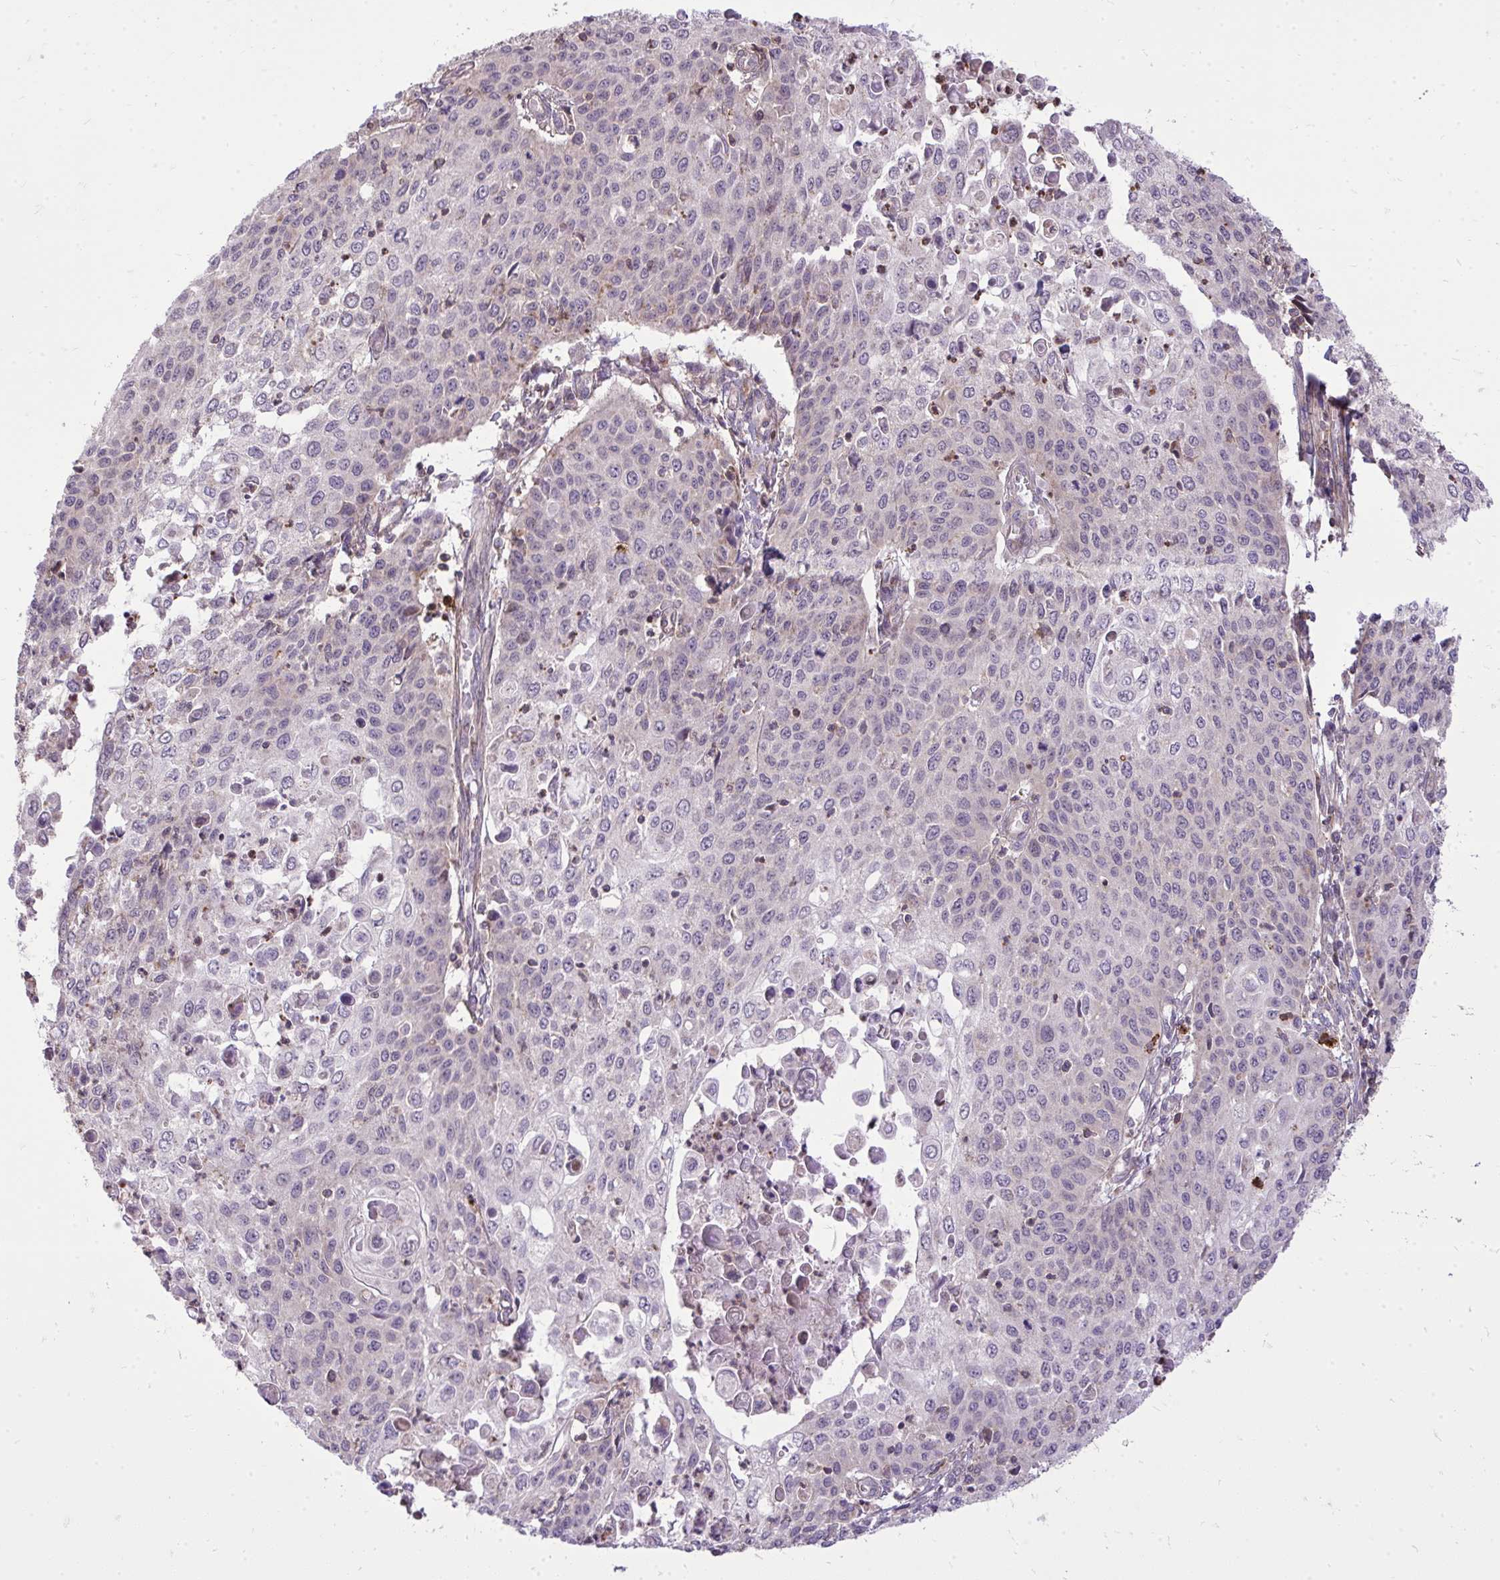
{"staining": {"intensity": "weak", "quantity": "<25%", "location": "cytoplasmic/membranous"}, "tissue": "cervical cancer", "cell_type": "Tumor cells", "image_type": "cancer", "snomed": [{"axis": "morphology", "description": "Squamous cell carcinoma, NOS"}, {"axis": "topography", "description": "Cervix"}], "caption": "DAB immunohistochemical staining of squamous cell carcinoma (cervical) displays no significant staining in tumor cells.", "gene": "SLC7A5", "patient": {"sex": "female", "age": 65}}